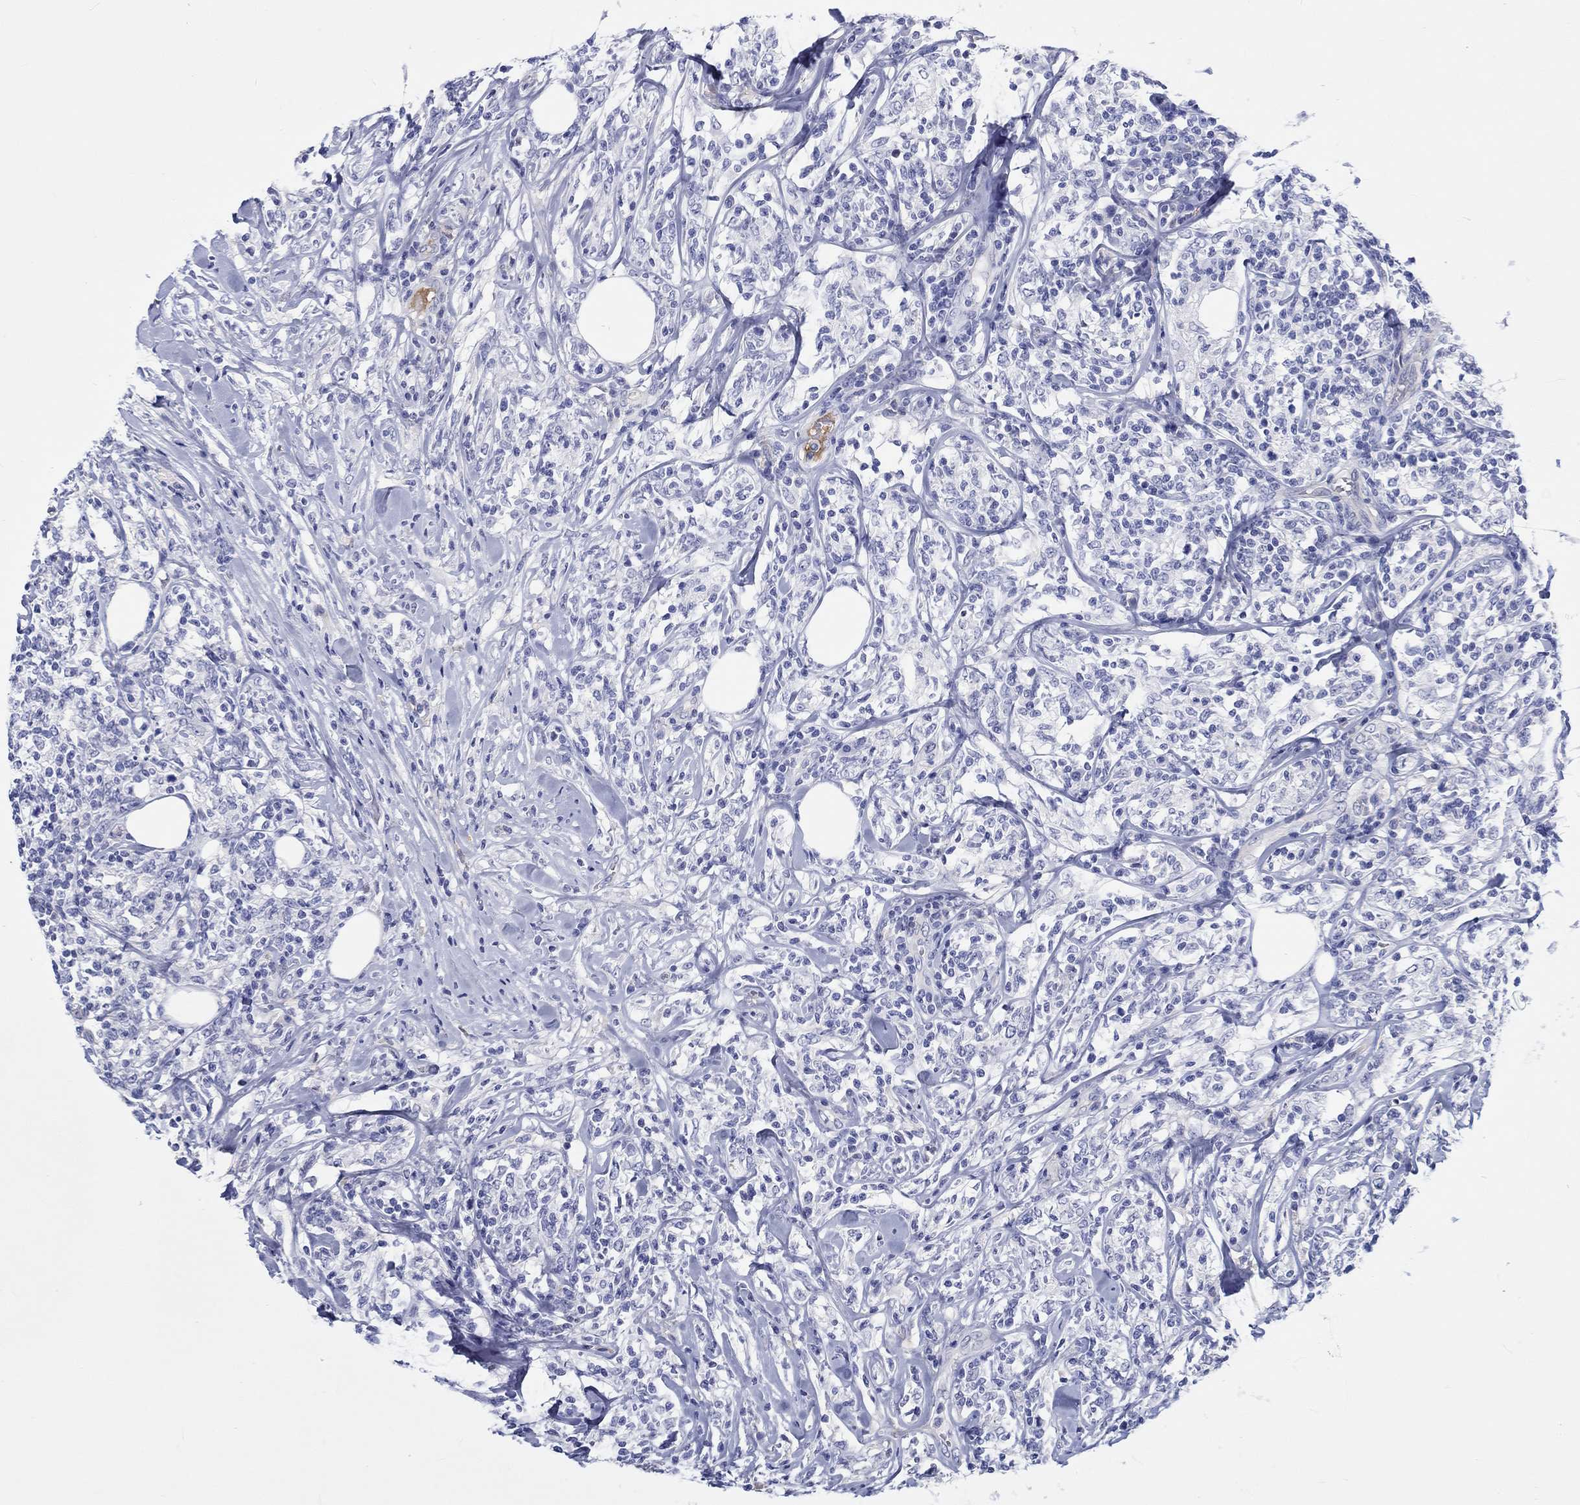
{"staining": {"intensity": "negative", "quantity": "none", "location": "none"}, "tissue": "lymphoma", "cell_type": "Tumor cells", "image_type": "cancer", "snomed": [{"axis": "morphology", "description": "Malignant lymphoma, non-Hodgkin's type, High grade"}, {"axis": "topography", "description": "Lymph node"}], "caption": "Histopathology image shows no significant protein positivity in tumor cells of high-grade malignant lymphoma, non-Hodgkin's type. The staining was performed using DAB to visualize the protein expression in brown, while the nuclei were stained in blue with hematoxylin (Magnification: 20x).", "gene": "CDY2B", "patient": {"sex": "female", "age": 84}}